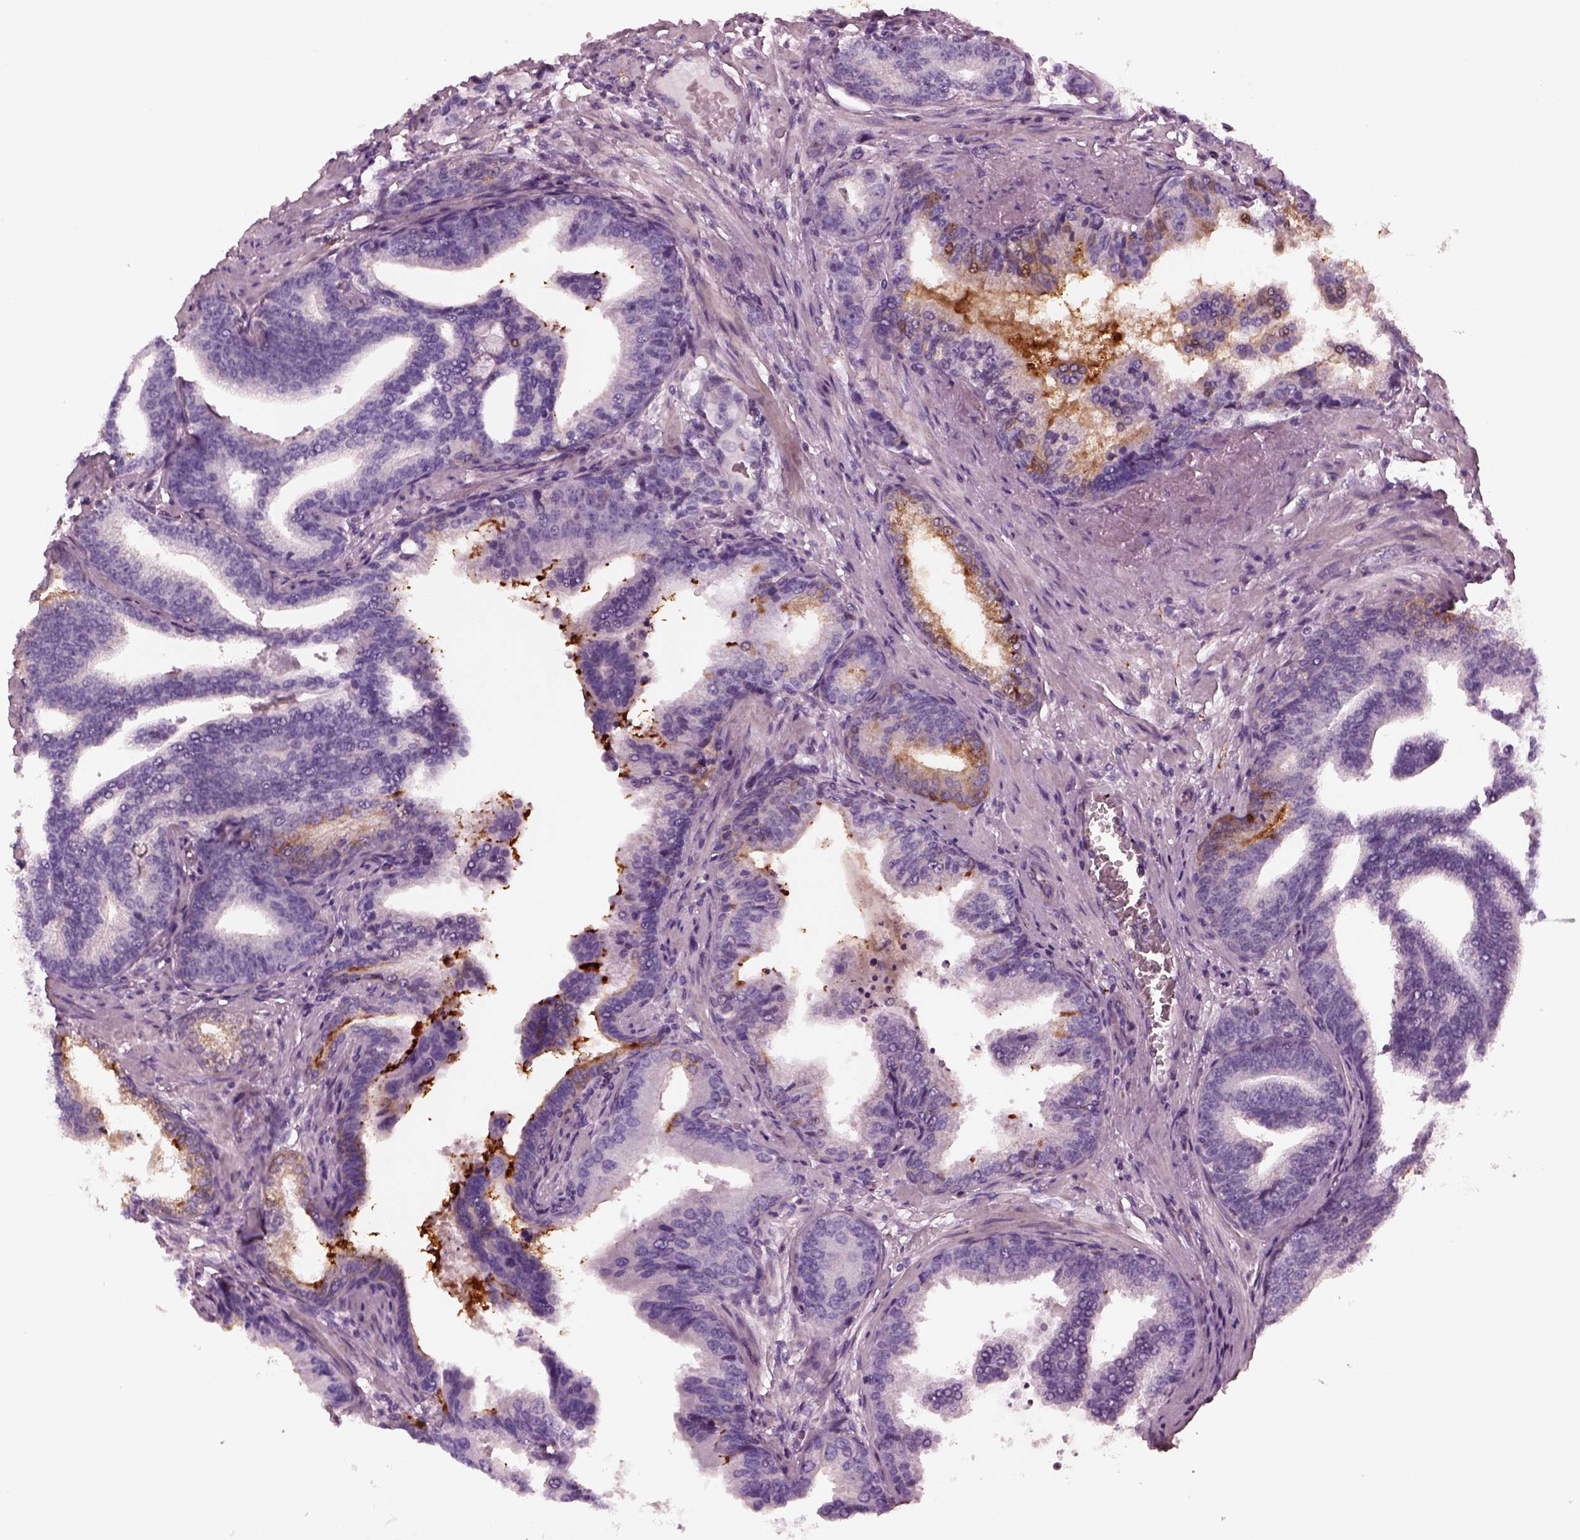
{"staining": {"intensity": "moderate", "quantity": "<25%", "location": "cytoplasmic/membranous"}, "tissue": "prostate cancer", "cell_type": "Tumor cells", "image_type": "cancer", "snomed": [{"axis": "morphology", "description": "Adenocarcinoma, NOS"}, {"axis": "topography", "description": "Prostate"}], "caption": "This is an image of immunohistochemistry (IHC) staining of prostate cancer (adenocarcinoma), which shows moderate positivity in the cytoplasmic/membranous of tumor cells.", "gene": "GDF11", "patient": {"sex": "male", "age": 64}}